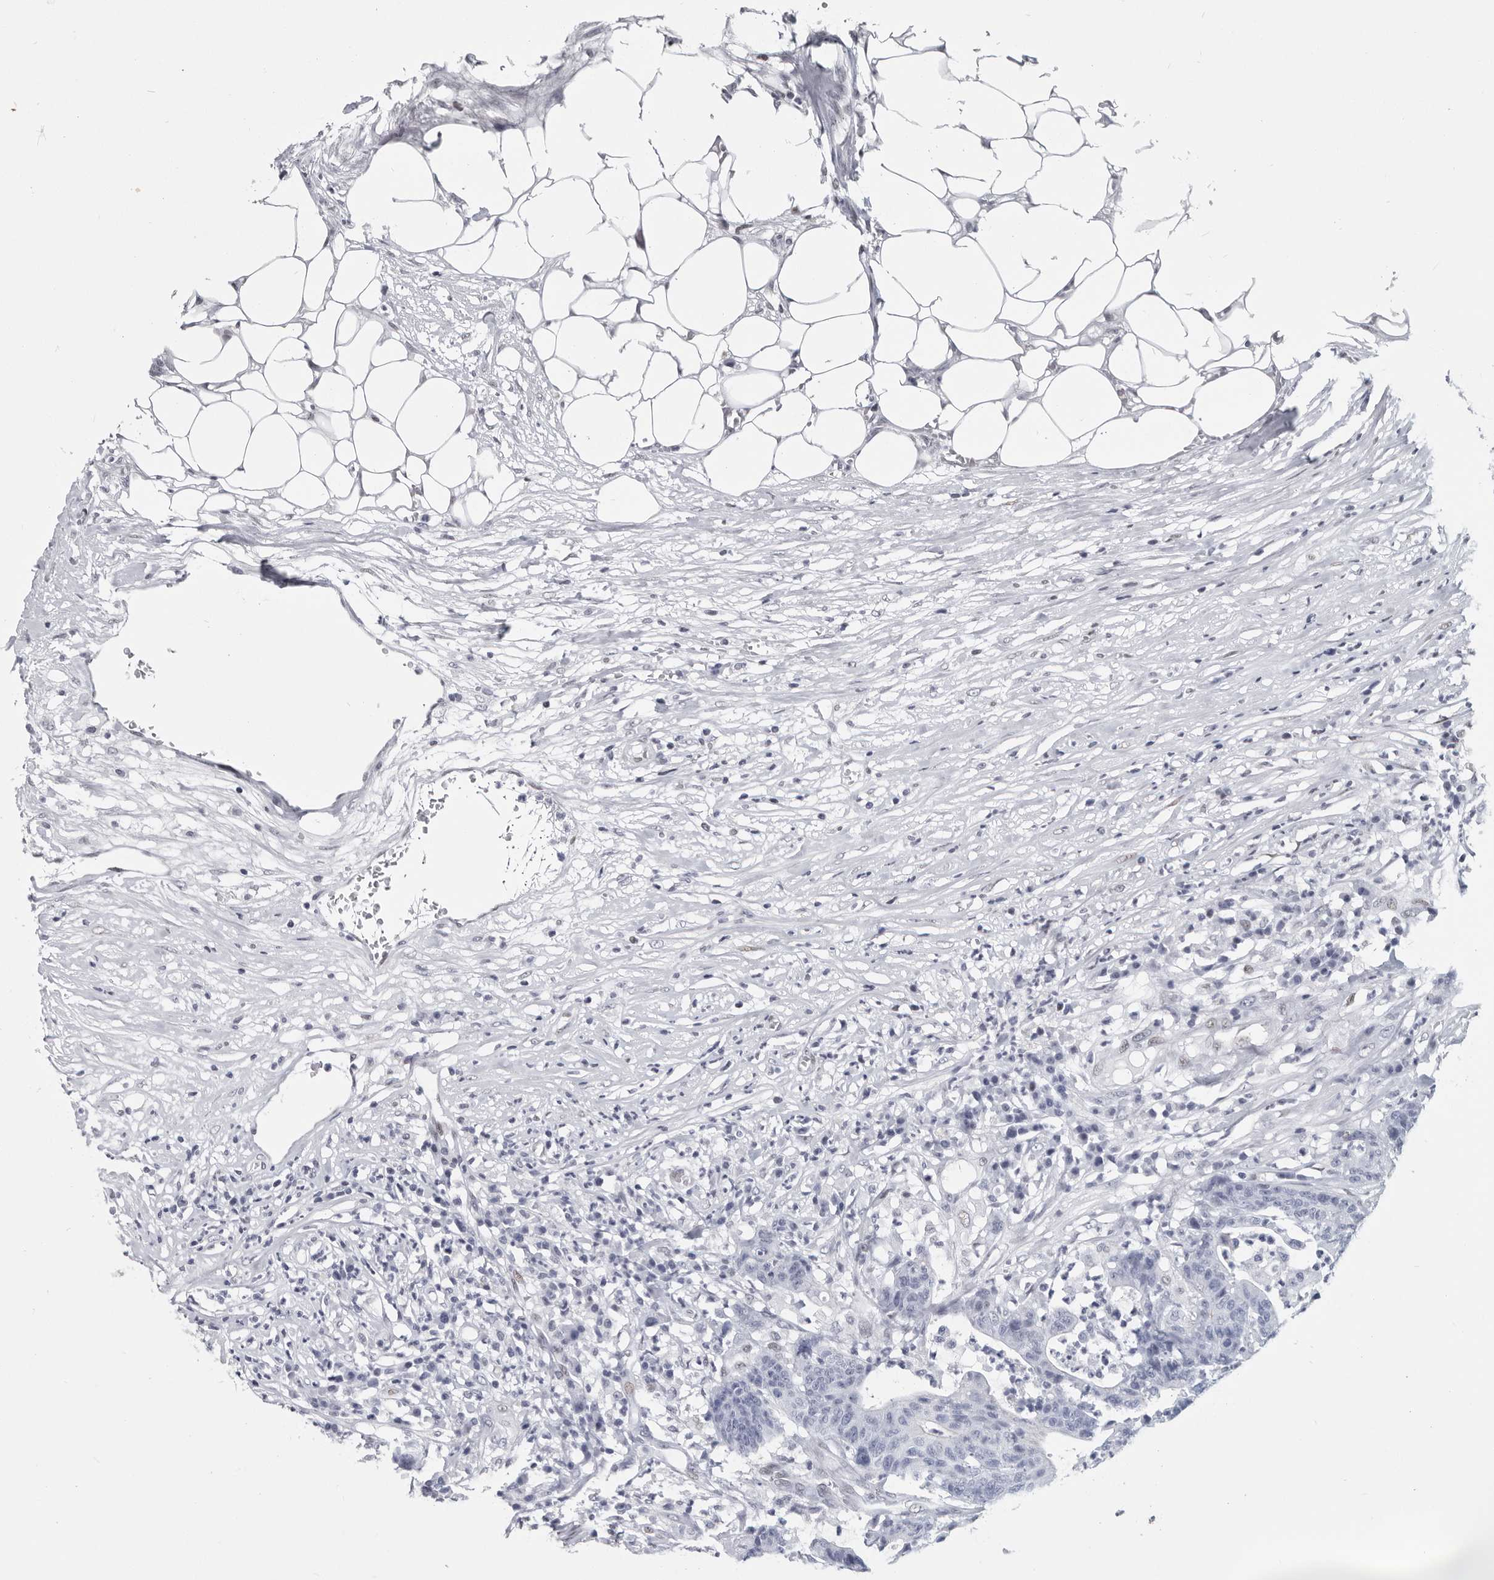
{"staining": {"intensity": "negative", "quantity": "none", "location": "none"}, "tissue": "colorectal cancer", "cell_type": "Tumor cells", "image_type": "cancer", "snomed": [{"axis": "morphology", "description": "Adenocarcinoma, NOS"}, {"axis": "topography", "description": "Colon"}], "caption": "A high-resolution micrograph shows IHC staining of colorectal cancer (adenocarcinoma), which reveals no significant expression in tumor cells.", "gene": "WRAP73", "patient": {"sex": "female", "age": 84}}